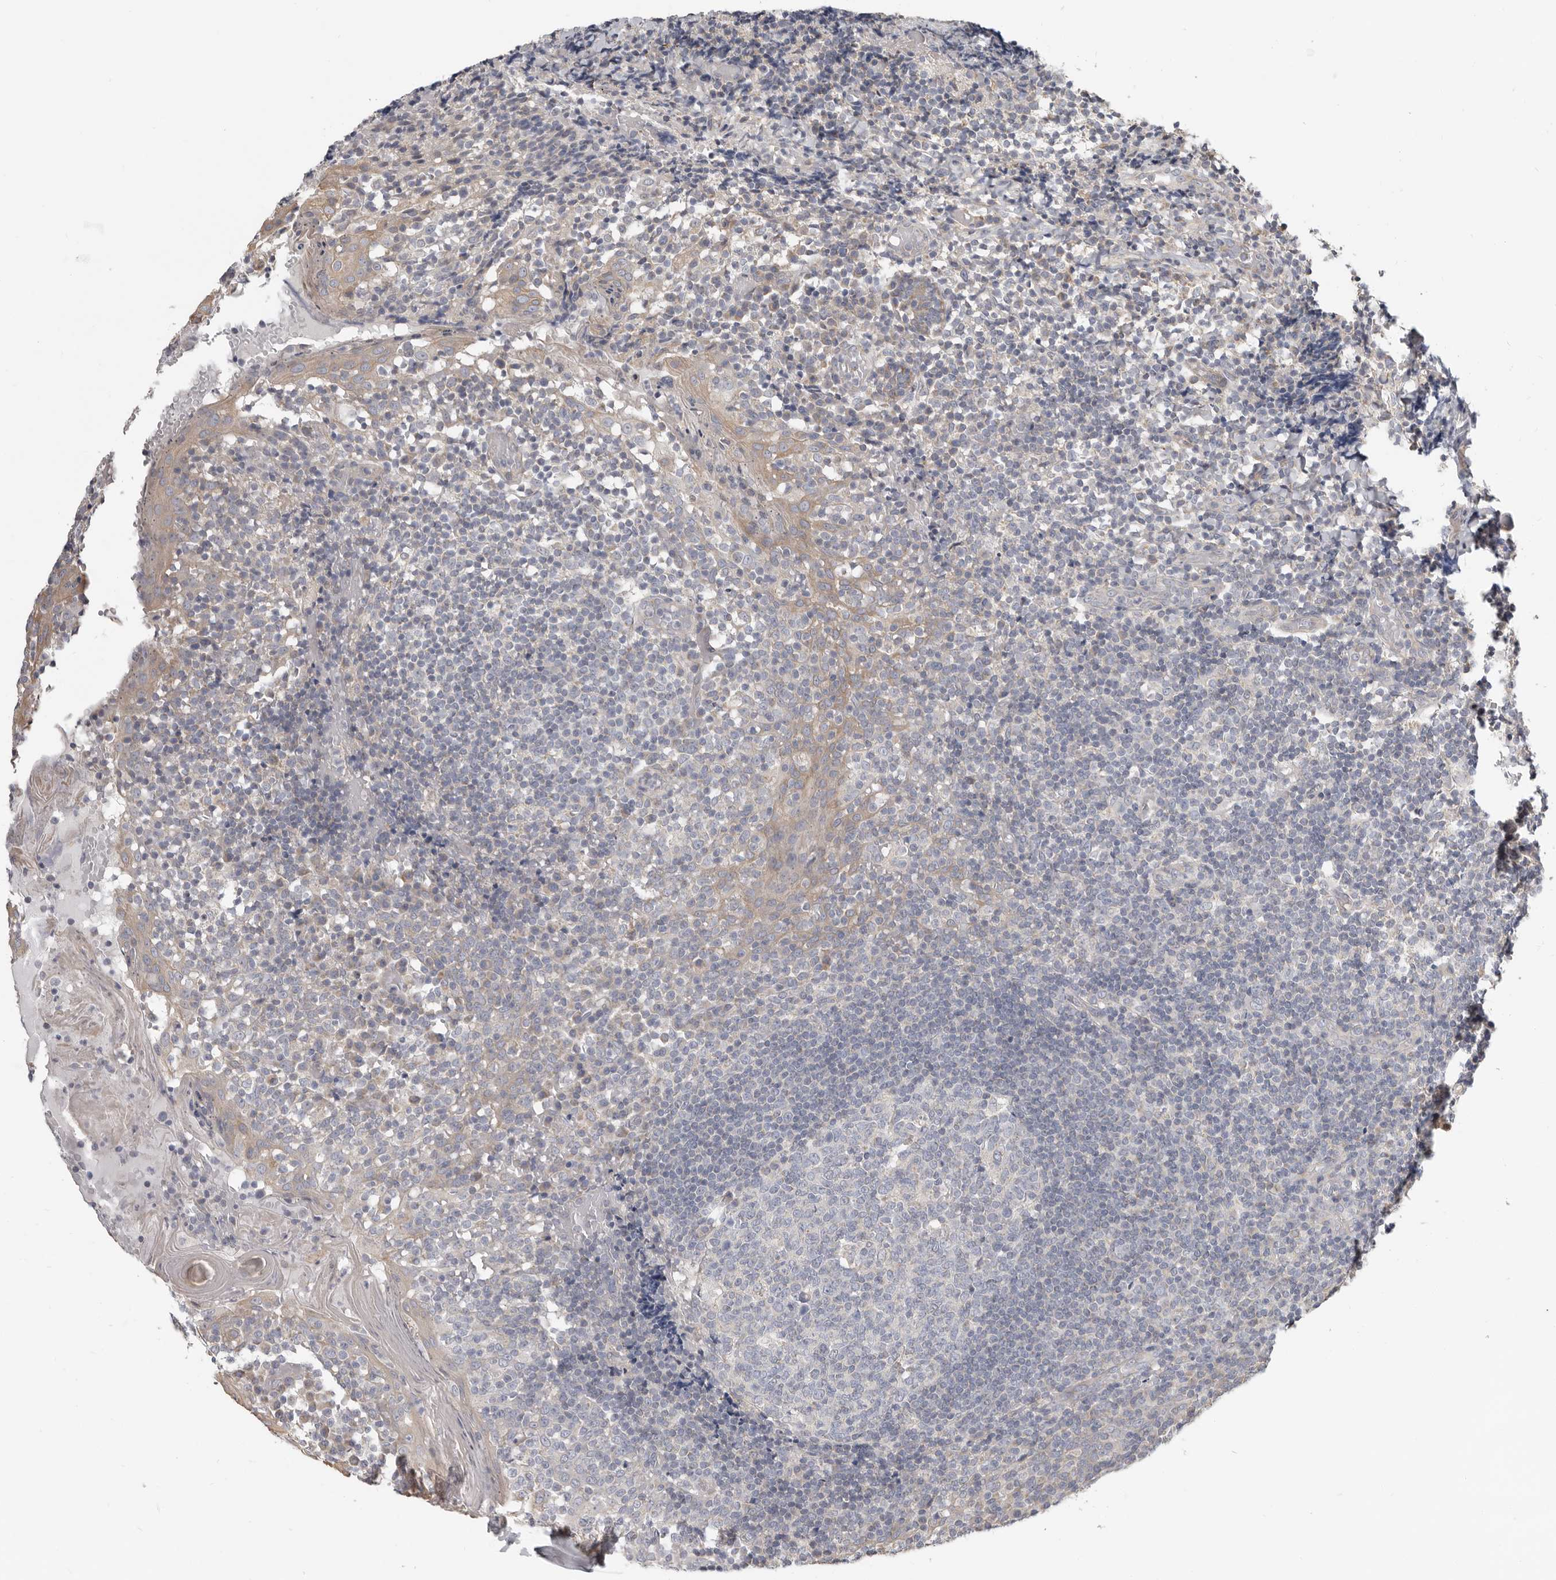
{"staining": {"intensity": "negative", "quantity": "none", "location": "none"}, "tissue": "tonsil", "cell_type": "Germinal center cells", "image_type": "normal", "snomed": [{"axis": "morphology", "description": "Normal tissue, NOS"}, {"axis": "topography", "description": "Tonsil"}], "caption": "Immunohistochemistry (IHC) histopathology image of normal human tonsil stained for a protein (brown), which reveals no positivity in germinal center cells. Brightfield microscopy of IHC stained with DAB (brown) and hematoxylin (blue), captured at high magnification.", "gene": "UNK", "patient": {"sex": "female", "age": 19}}